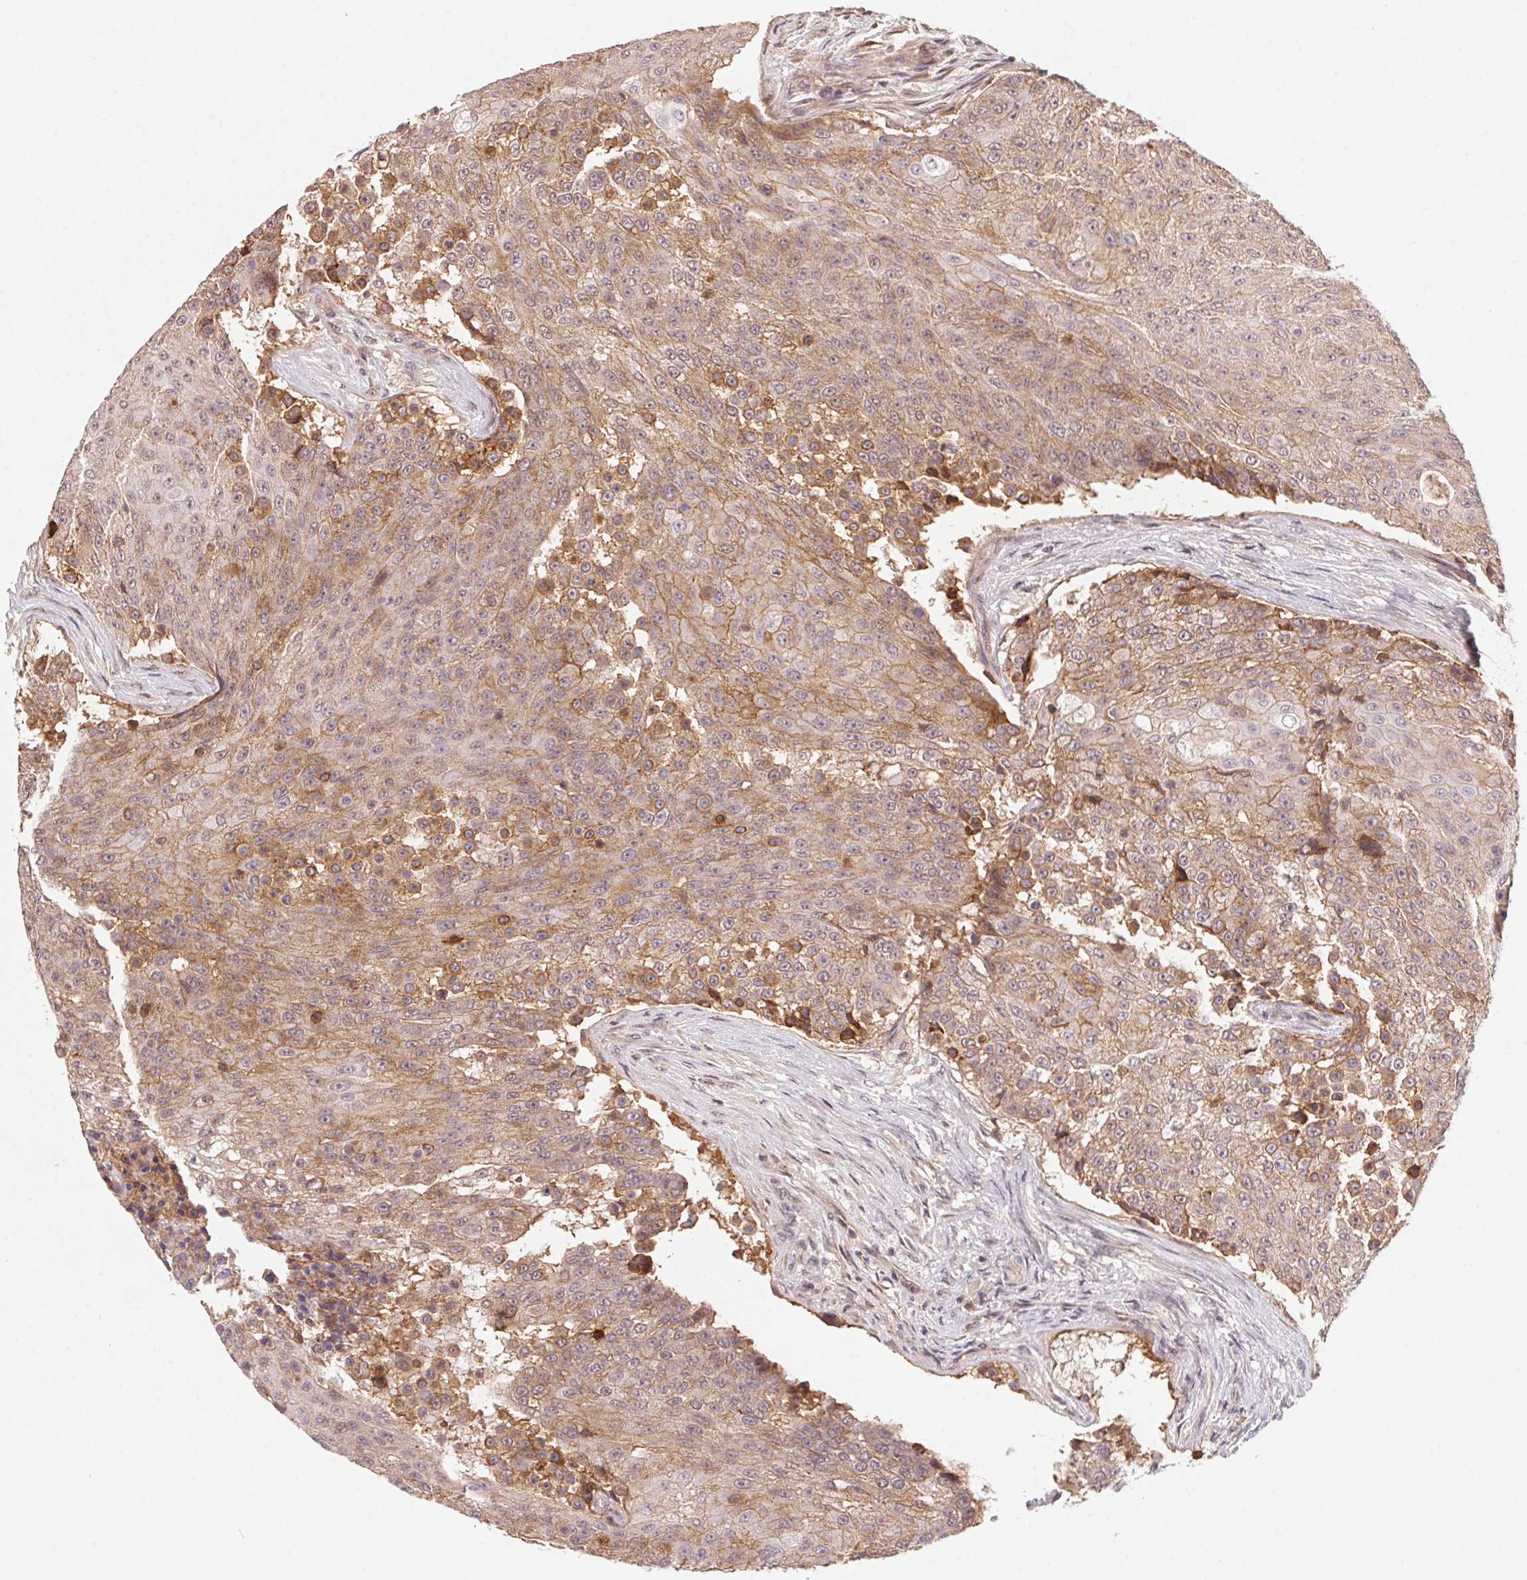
{"staining": {"intensity": "moderate", "quantity": ">75%", "location": "cytoplasmic/membranous"}, "tissue": "urothelial cancer", "cell_type": "Tumor cells", "image_type": "cancer", "snomed": [{"axis": "morphology", "description": "Urothelial carcinoma, High grade"}, {"axis": "topography", "description": "Urinary bladder"}], "caption": "The immunohistochemical stain highlights moderate cytoplasmic/membranous expression in tumor cells of urothelial cancer tissue.", "gene": "SLC52A2", "patient": {"sex": "female", "age": 63}}